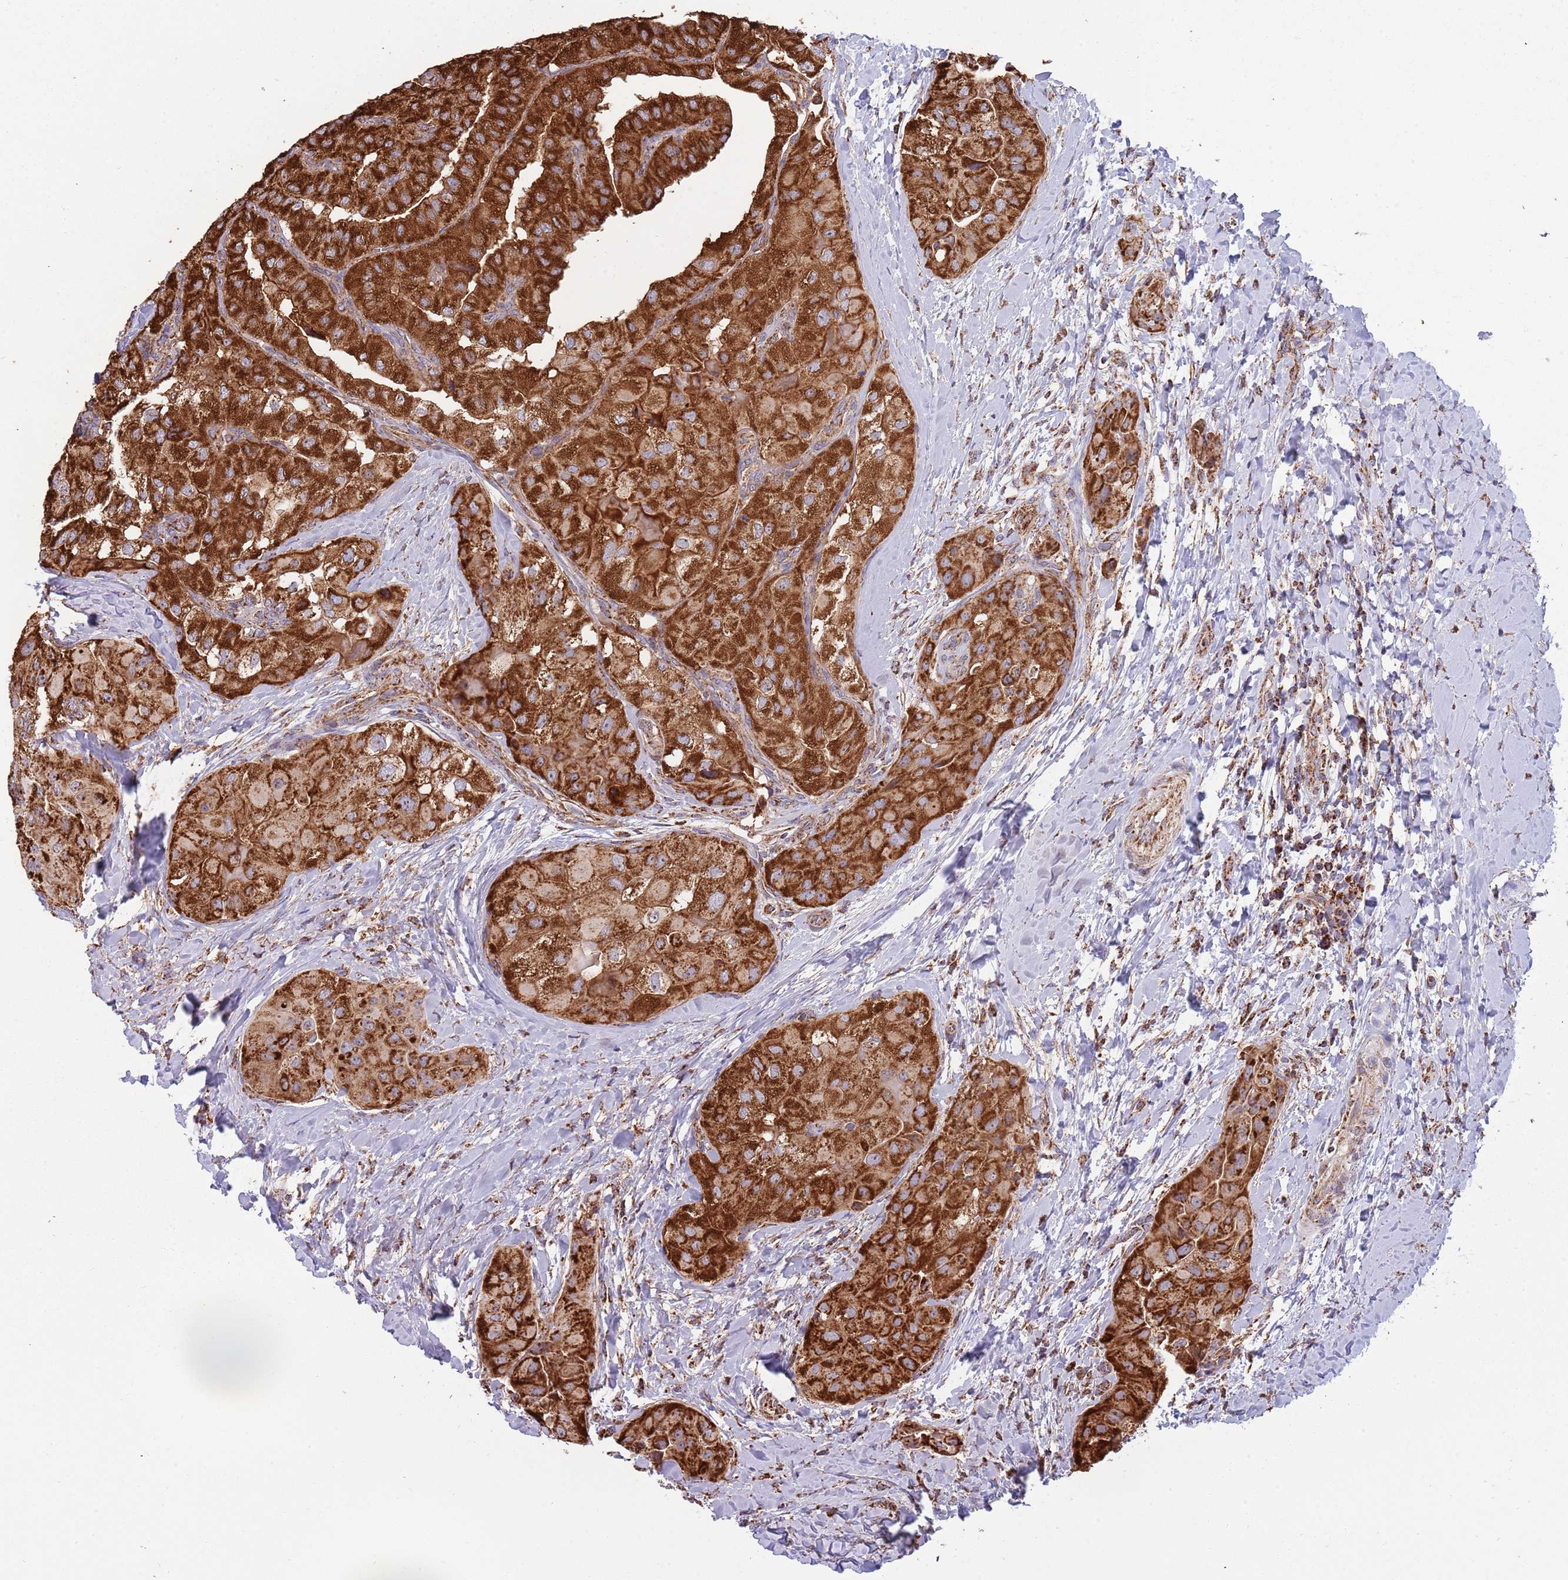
{"staining": {"intensity": "strong", "quantity": ">75%", "location": "cytoplasmic/membranous"}, "tissue": "thyroid cancer", "cell_type": "Tumor cells", "image_type": "cancer", "snomed": [{"axis": "morphology", "description": "Normal tissue, NOS"}, {"axis": "morphology", "description": "Papillary adenocarcinoma, NOS"}, {"axis": "topography", "description": "Thyroid gland"}], "caption": "Immunohistochemical staining of human thyroid cancer demonstrates high levels of strong cytoplasmic/membranous protein staining in approximately >75% of tumor cells. (IHC, brightfield microscopy, high magnification).", "gene": "VPS16", "patient": {"sex": "female", "age": 59}}